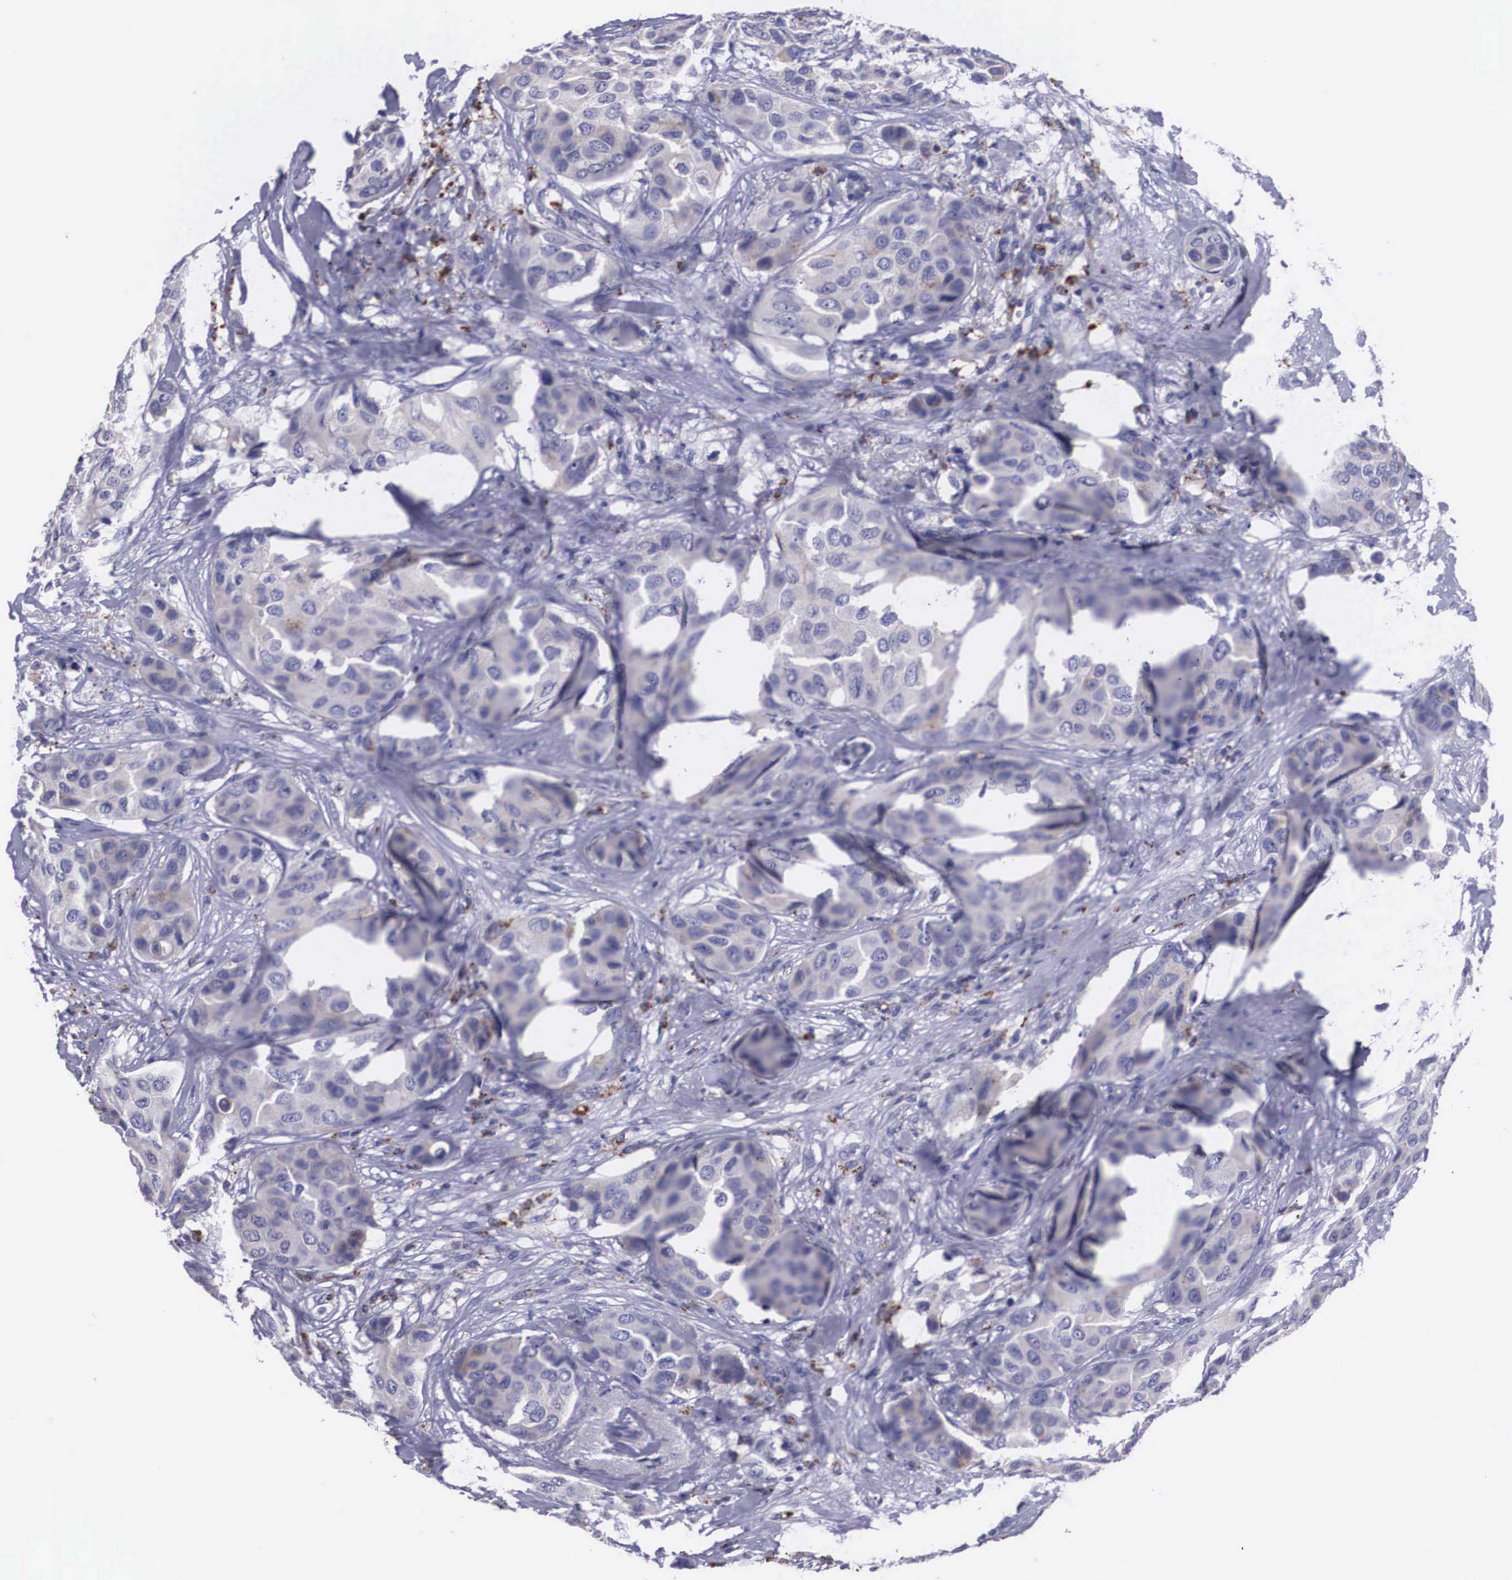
{"staining": {"intensity": "weak", "quantity": "25%-75%", "location": "cytoplasmic/membranous"}, "tissue": "breast cancer", "cell_type": "Tumor cells", "image_type": "cancer", "snomed": [{"axis": "morphology", "description": "Duct carcinoma"}, {"axis": "topography", "description": "Breast"}], "caption": "Breast cancer (invasive ductal carcinoma) stained with DAB immunohistochemistry (IHC) exhibits low levels of weak cytoplasmic/membranous positivity in about 25%-75% of tumor cells.", "gene": "CRELD2", "patient": {"sex": "female", "age": 68}}